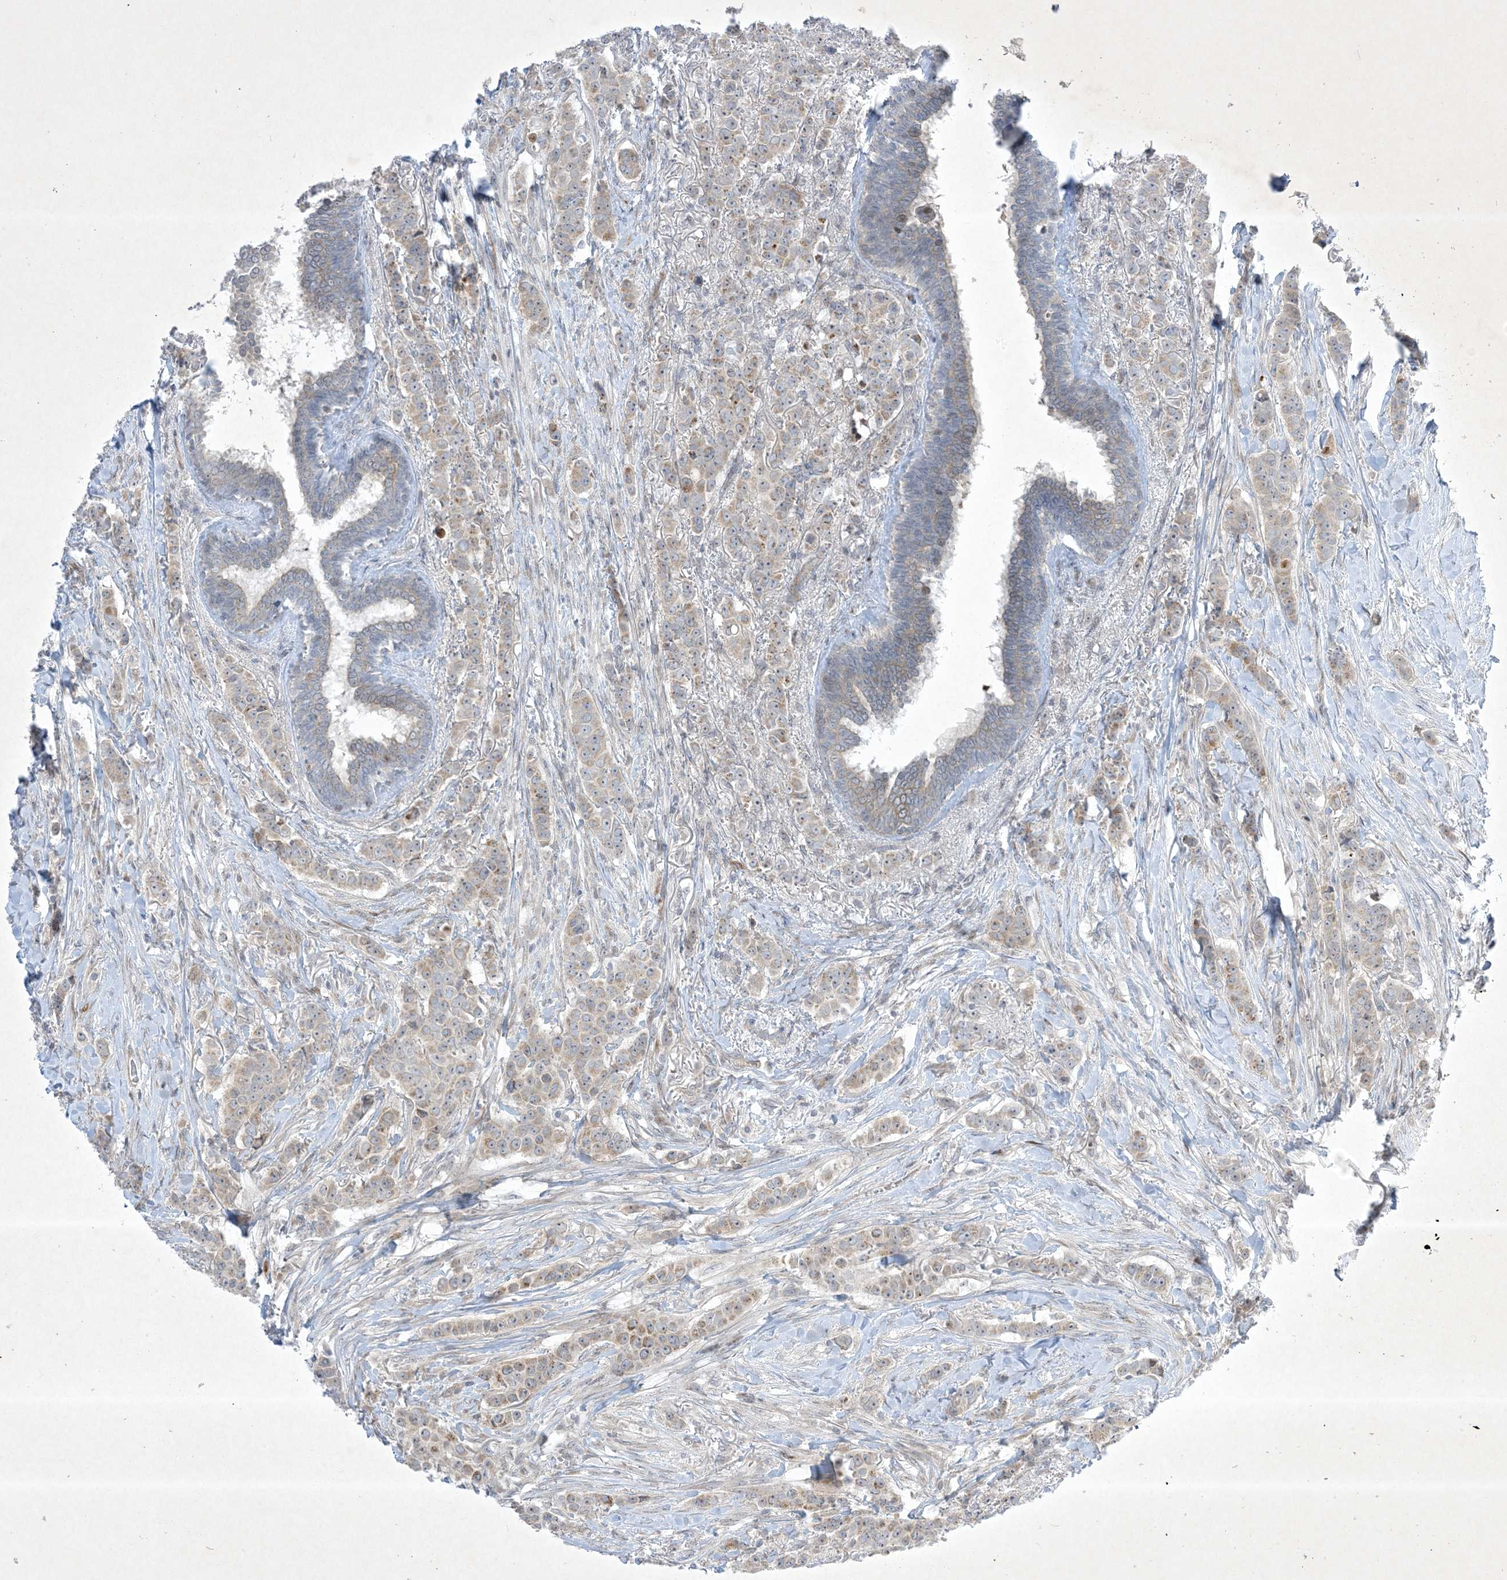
{"staining": {"intensity": "weak", "quantity": "<25%", "location": "cytoplasmic/membranous"}, "tissue": "breast cancer", "cell_type": "Tumor cells", "image_type": "cancer", "snomed": [{"axis": "morphology", "description": "Duct carcinoma"}, {"axis": "topography", "description": "Breast"}], "caption": "Human breast infiltrating ductal carcinoma stained for a protein using immunohistochemistry shows no positivity in tumor cells.", "gene": "SOGA3", "patient": {"sex": "female", "age": 40}}